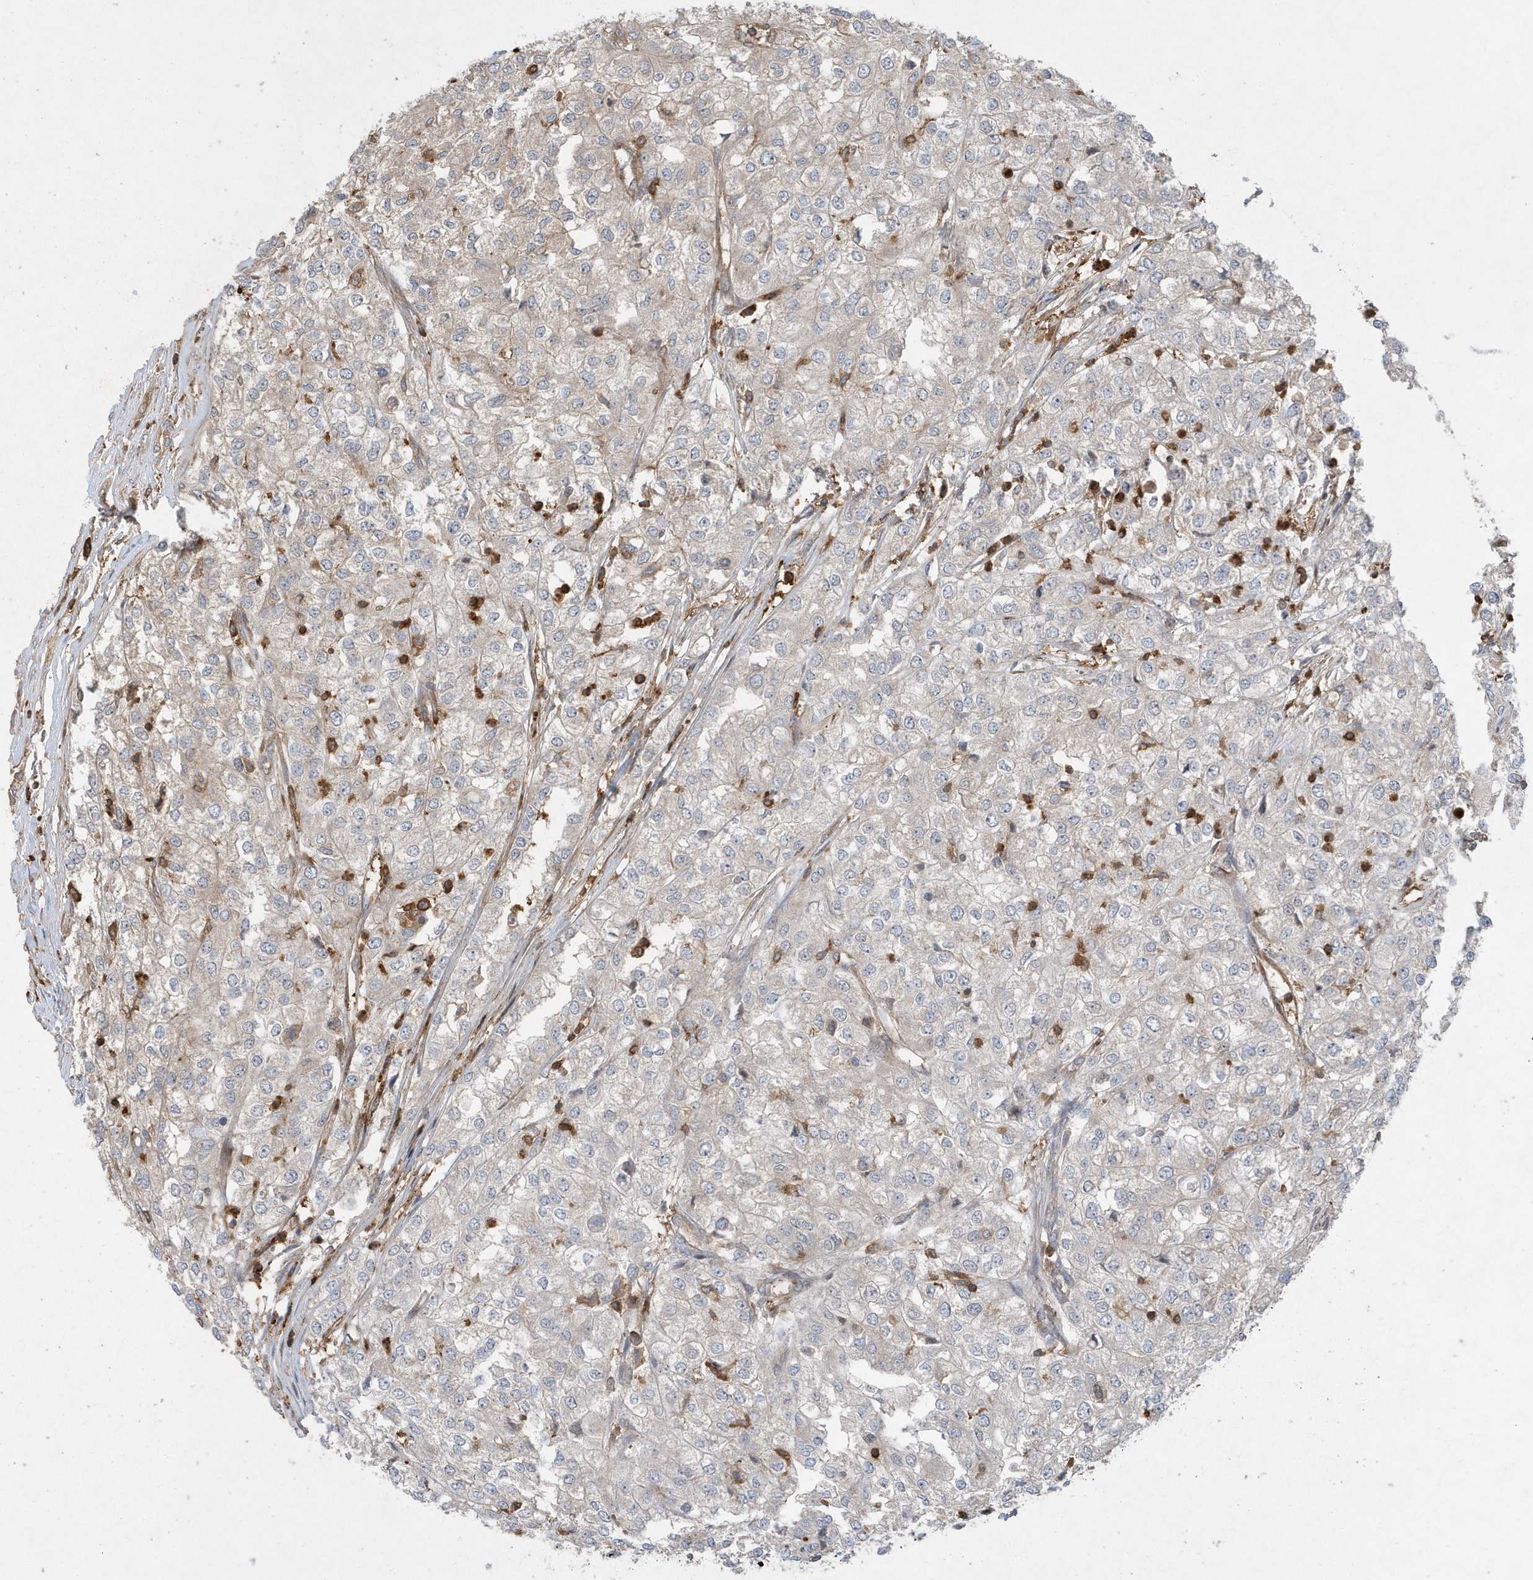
{"staining": {"intensity": "negative", "quantity": "none", "location": "none"}, "tissue": "renal cancer", "cell_type": "Tumor cells", "image_type": "cancer", "snomed": [{"axis": "morphology", "description": "Adenocarcinoma, NOS"}, {"axis": "topography", "description": "Kidney"}], "caption": "DAB immunohistochemical staining of human renal cancer (adenocarcinoma) shows no significant expression in tumor cells.", "gene": "LAPTM4A", "patient": {"sex": "female", "age": 54}}